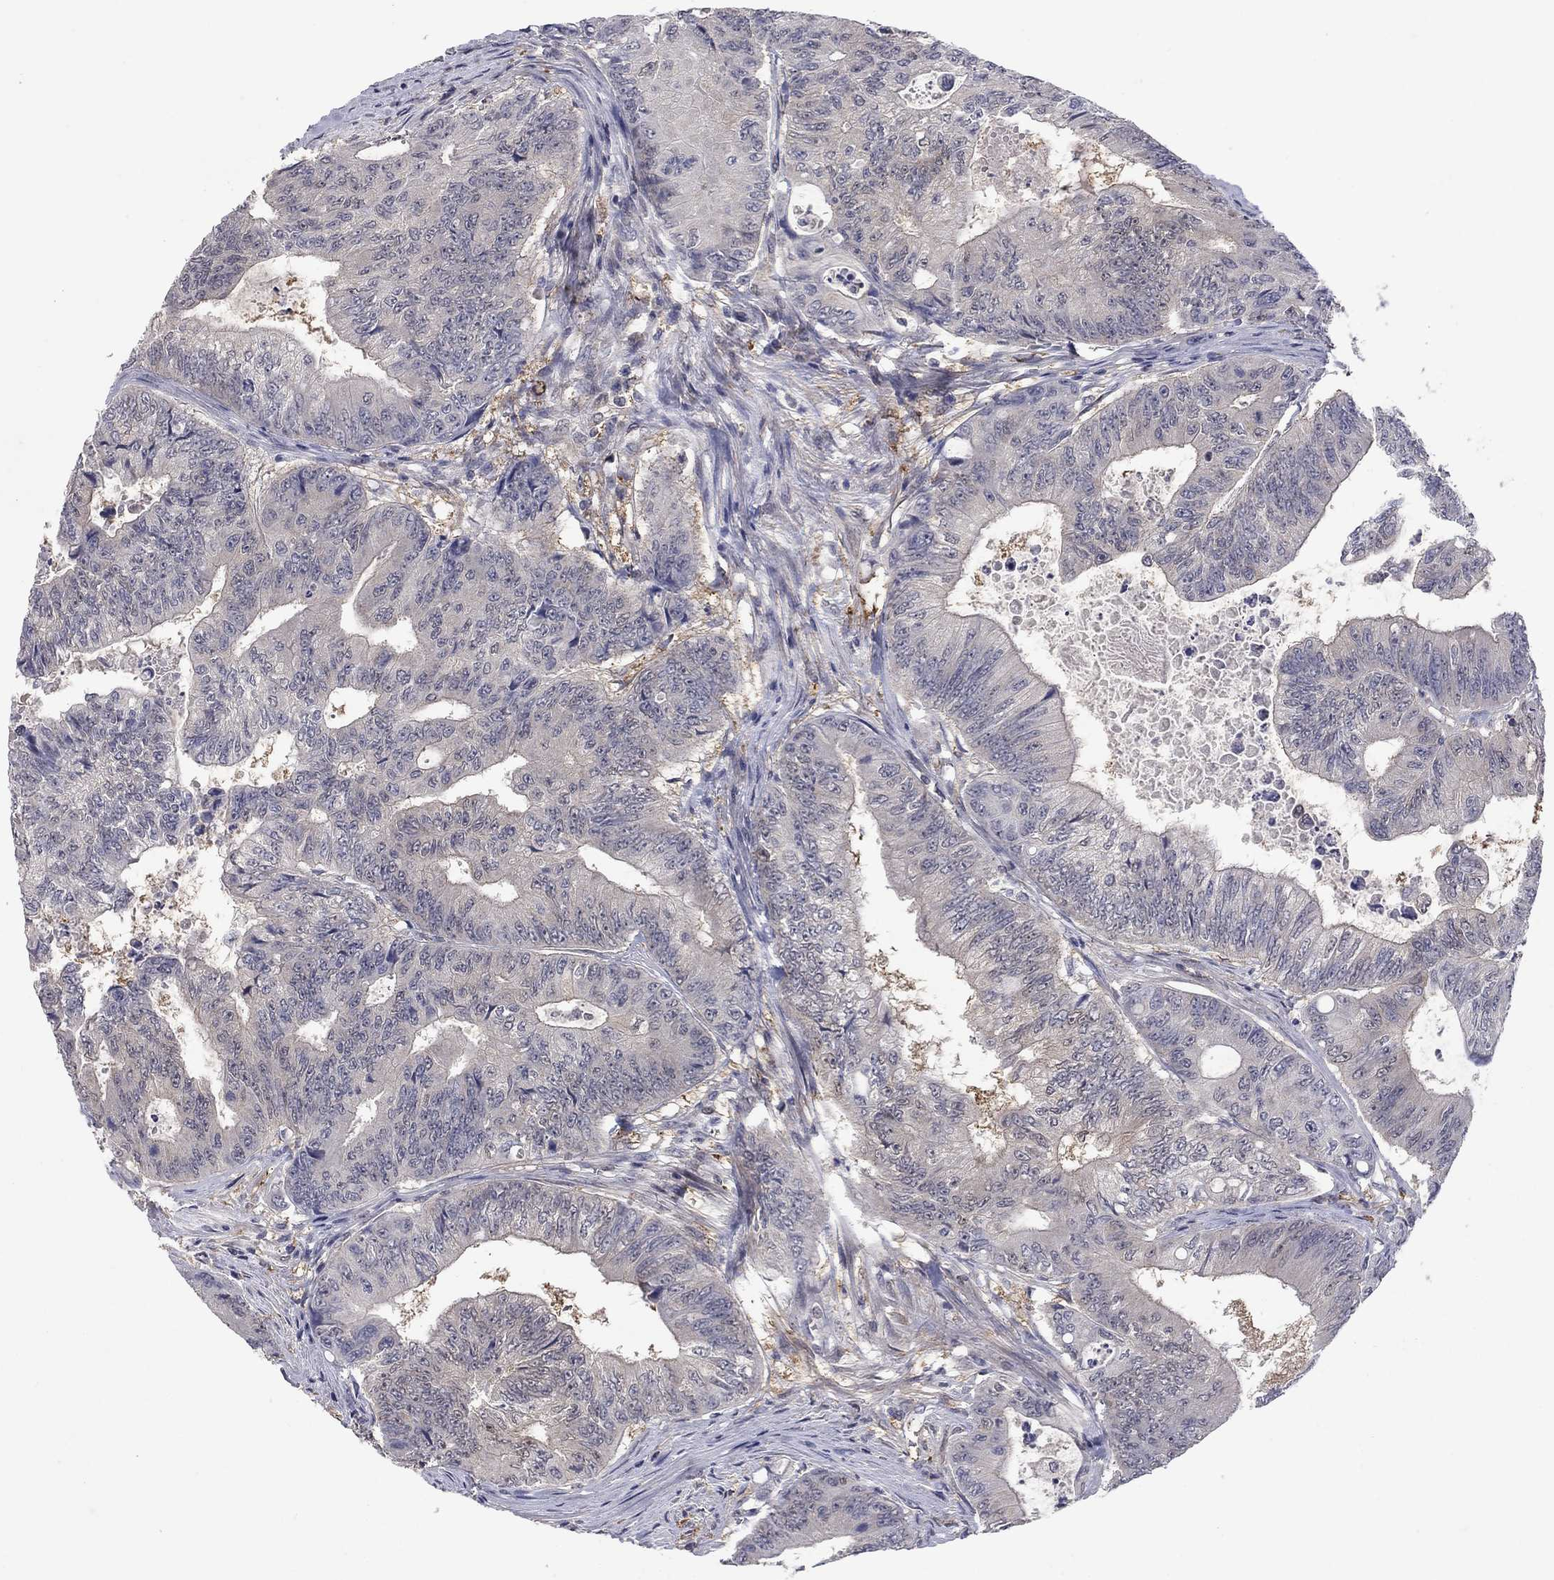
{"staining": {"intensity": "negative", "quantity": "none", "location": "none"}, "tissue": "colorectal cancer", "cell_type": "Tumor cells", "image_type": "cancer", "snomed": [{"axis": "morphology", "description": "Adenocarcinoma, NOS"}, {"axis": "topography", "description": "Colon"}], "caption": "Immunohistochemistry (IHC) histopathology image of neoplastic tissue: human colorectal cancer stained with DAB (3,3'-diaminobenzidine) exhibits no significant protein positivity in tumor cells.", "gene": "CBR1", "patient": {"sex": "female", "age": 48}}